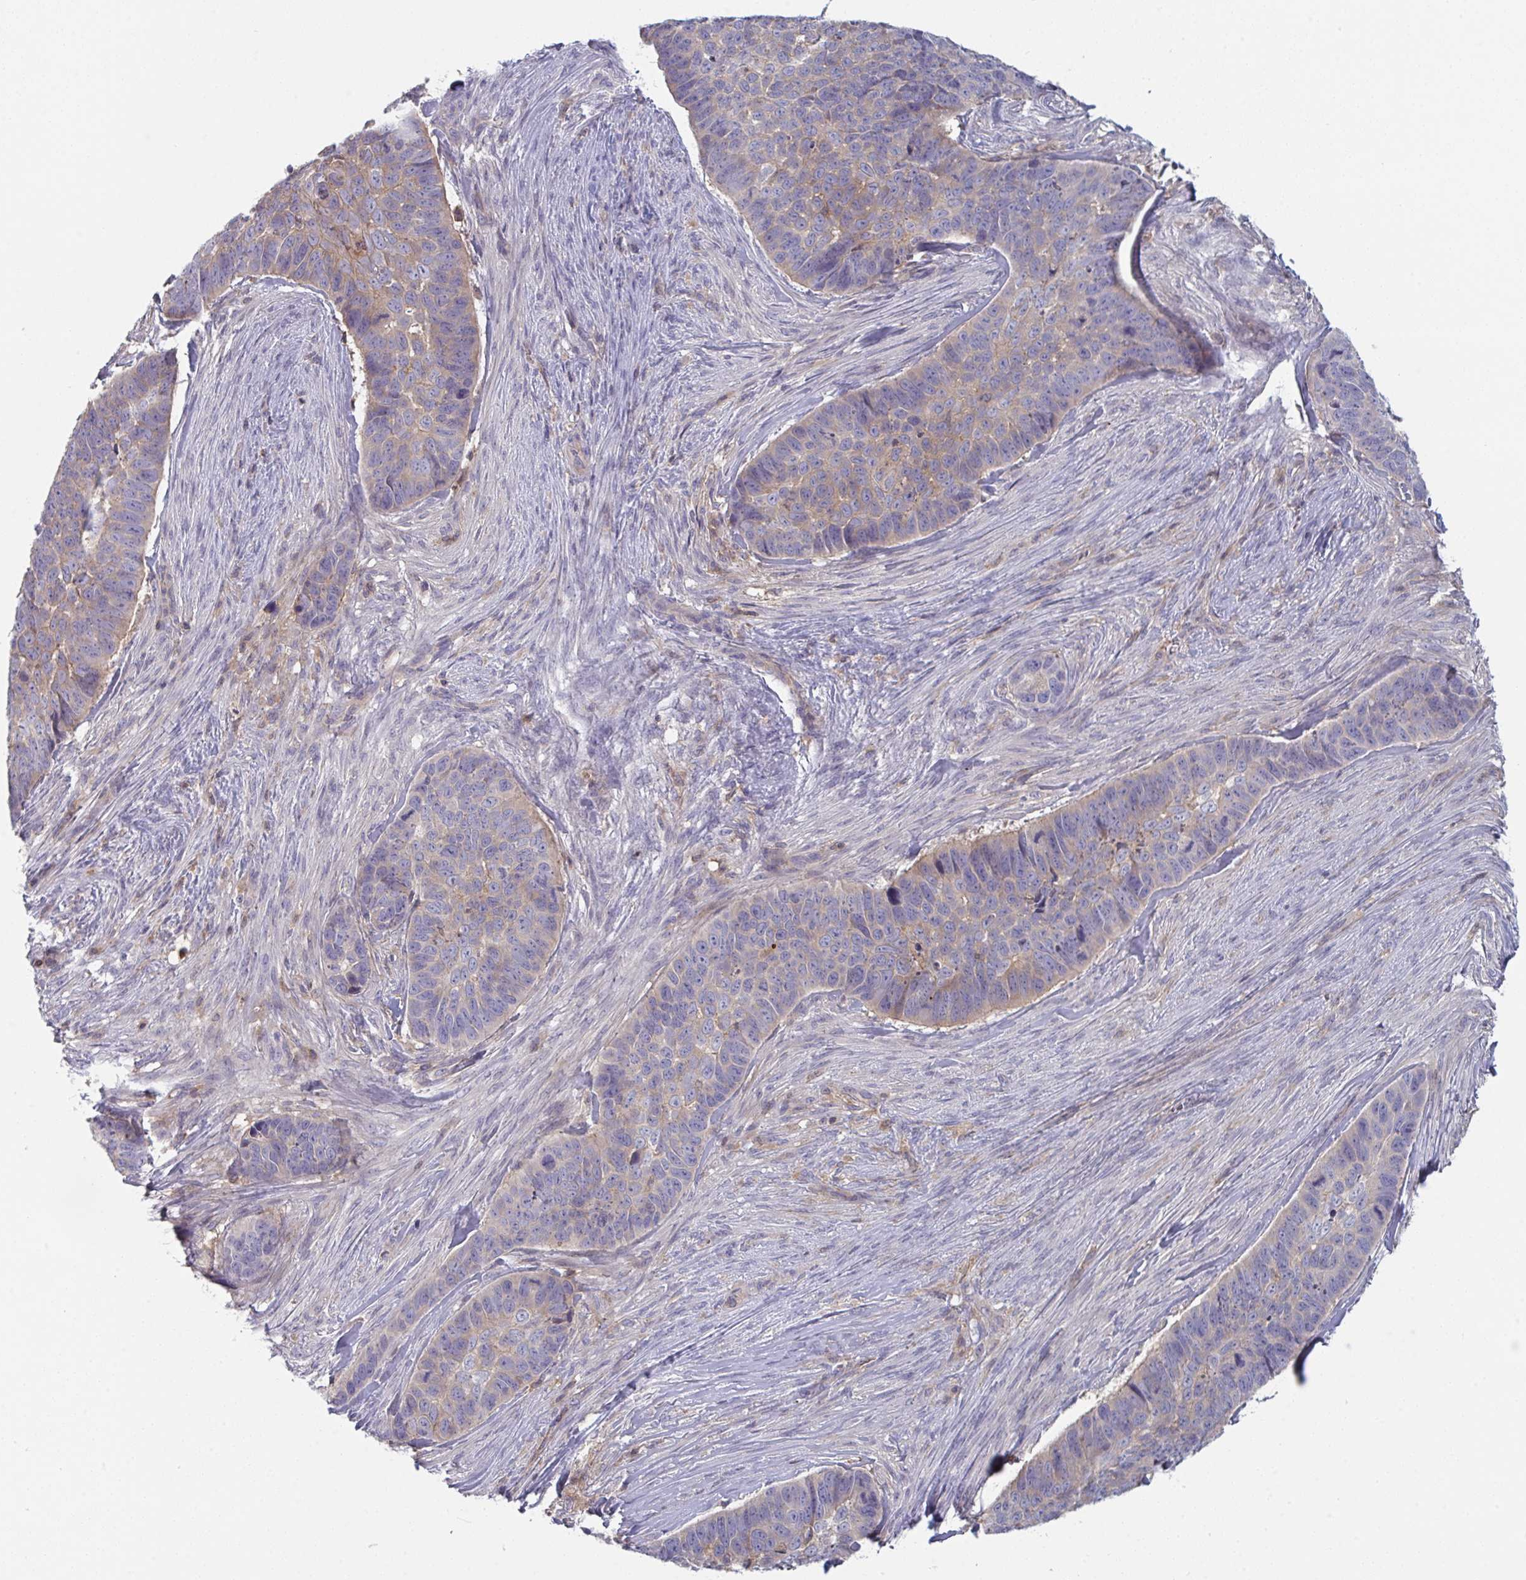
{"staining": {"intensity": "weak", "quantity": "25%-75%", "location": "cytoplasmic/membranous"}, "tissue": "skin cancer", "cell_type": "Tumor cells", "image_type": "cancer", "snomed": [{"axis": "morphology", "description": "Basal cell carcinoma"}, {"axis": "topography", "description": "Skin"}], "caption": "Immunohistochemical staining of skin cancer (basal cell carcinoma) shows low levels of weak cytoplasmic/membranous positivity in approximately 25%-75% of tumor cells.", "gene": "DISP2", "patient": {"sex": "female", "age": 82}}